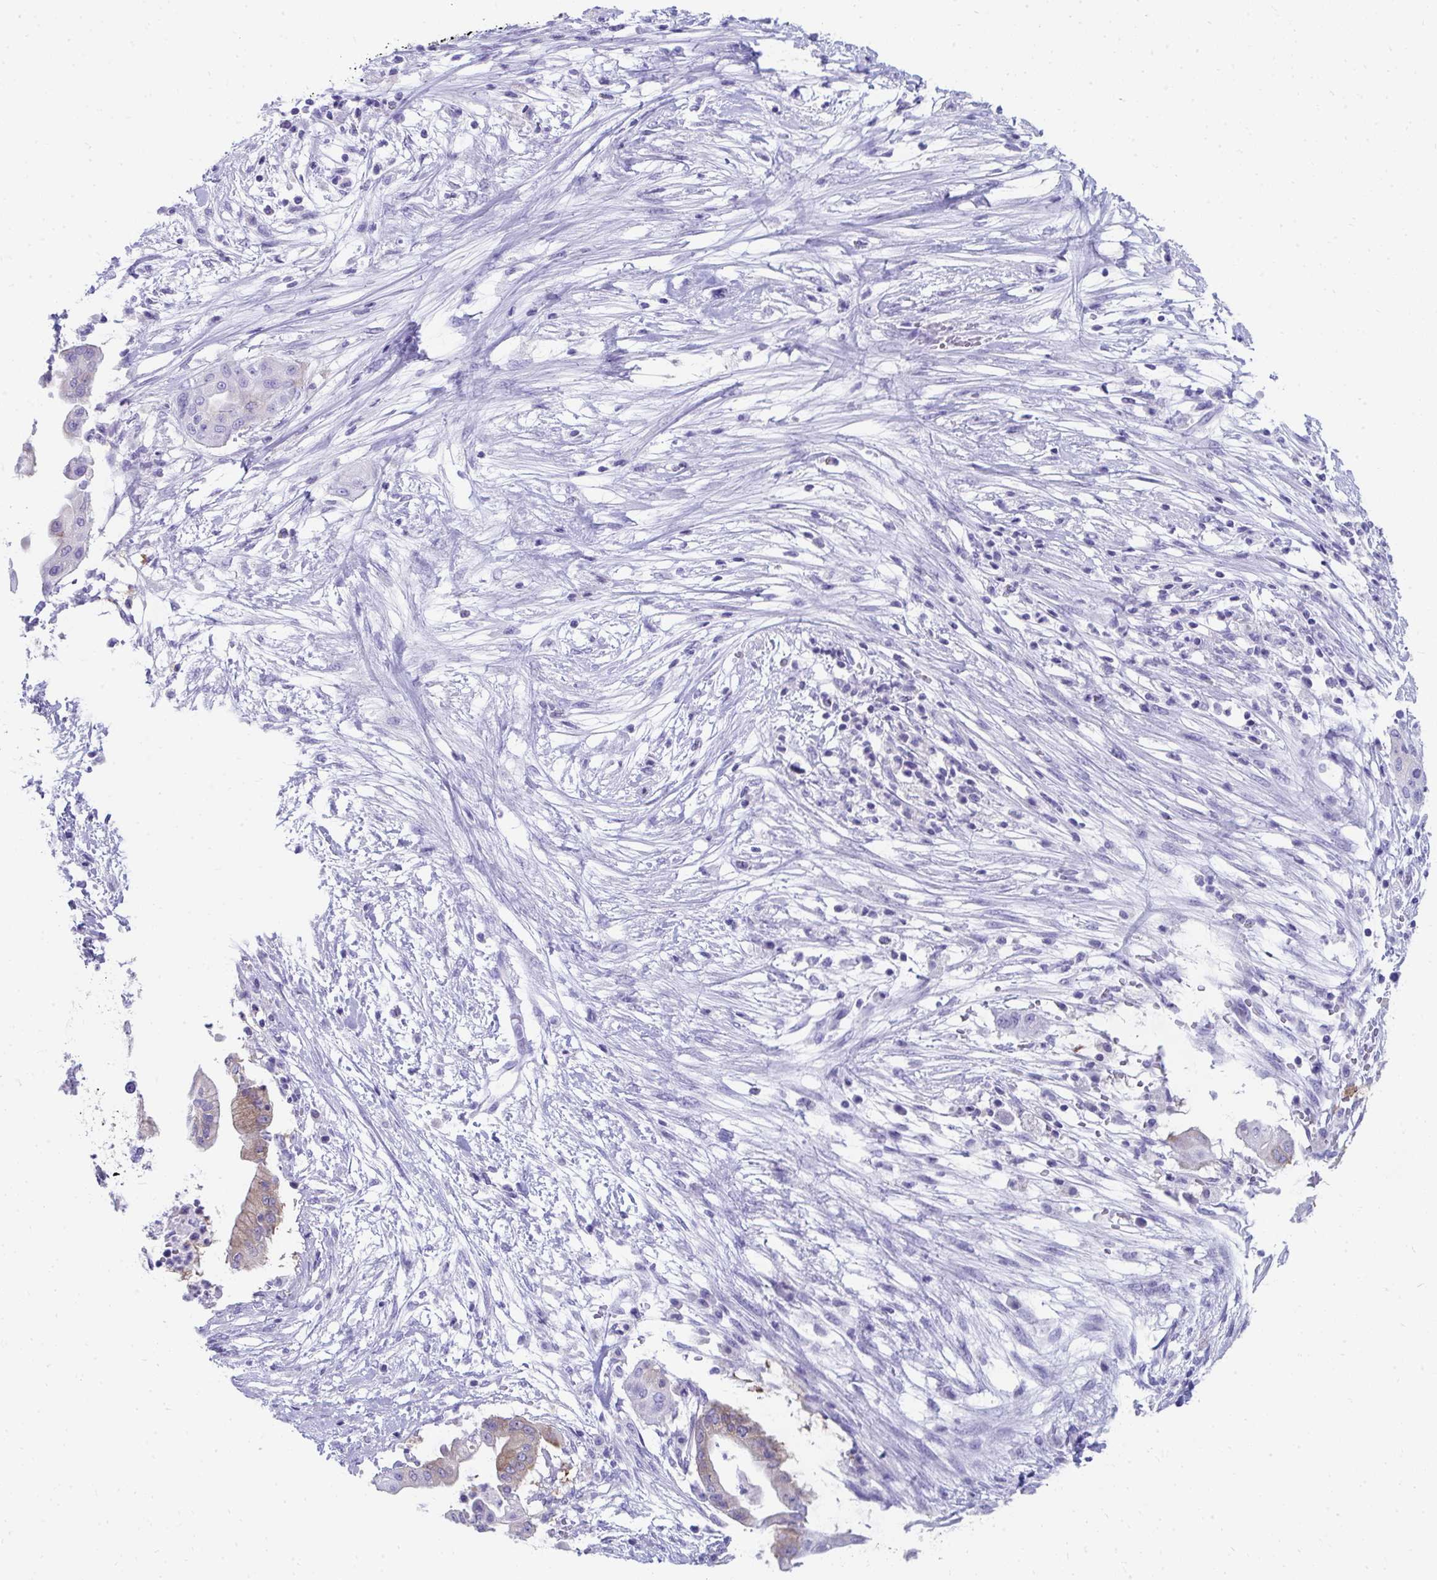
{"staining": {"intensity": "weak", "quantity": "25%-75%", "location": "cytoplasmic/membranous"}, "tissue": "pancreatic cancer", "cell_type": "Tumor cells", "image_type": "cancer", "snomed": [{"axis": "morphology", "description": "Adenocarcinoma, NOS"}, {"axis": "topography", "description": "Pancreas"}], "caption": "This is a histology image of IHC staining of adenocarcinoma (pancreatic), which shows weak expression in the cytoplasmic/membranous of tumor cells.", "gene": "SEC14L3", "patient": {"sex": "male", "age": 68}}